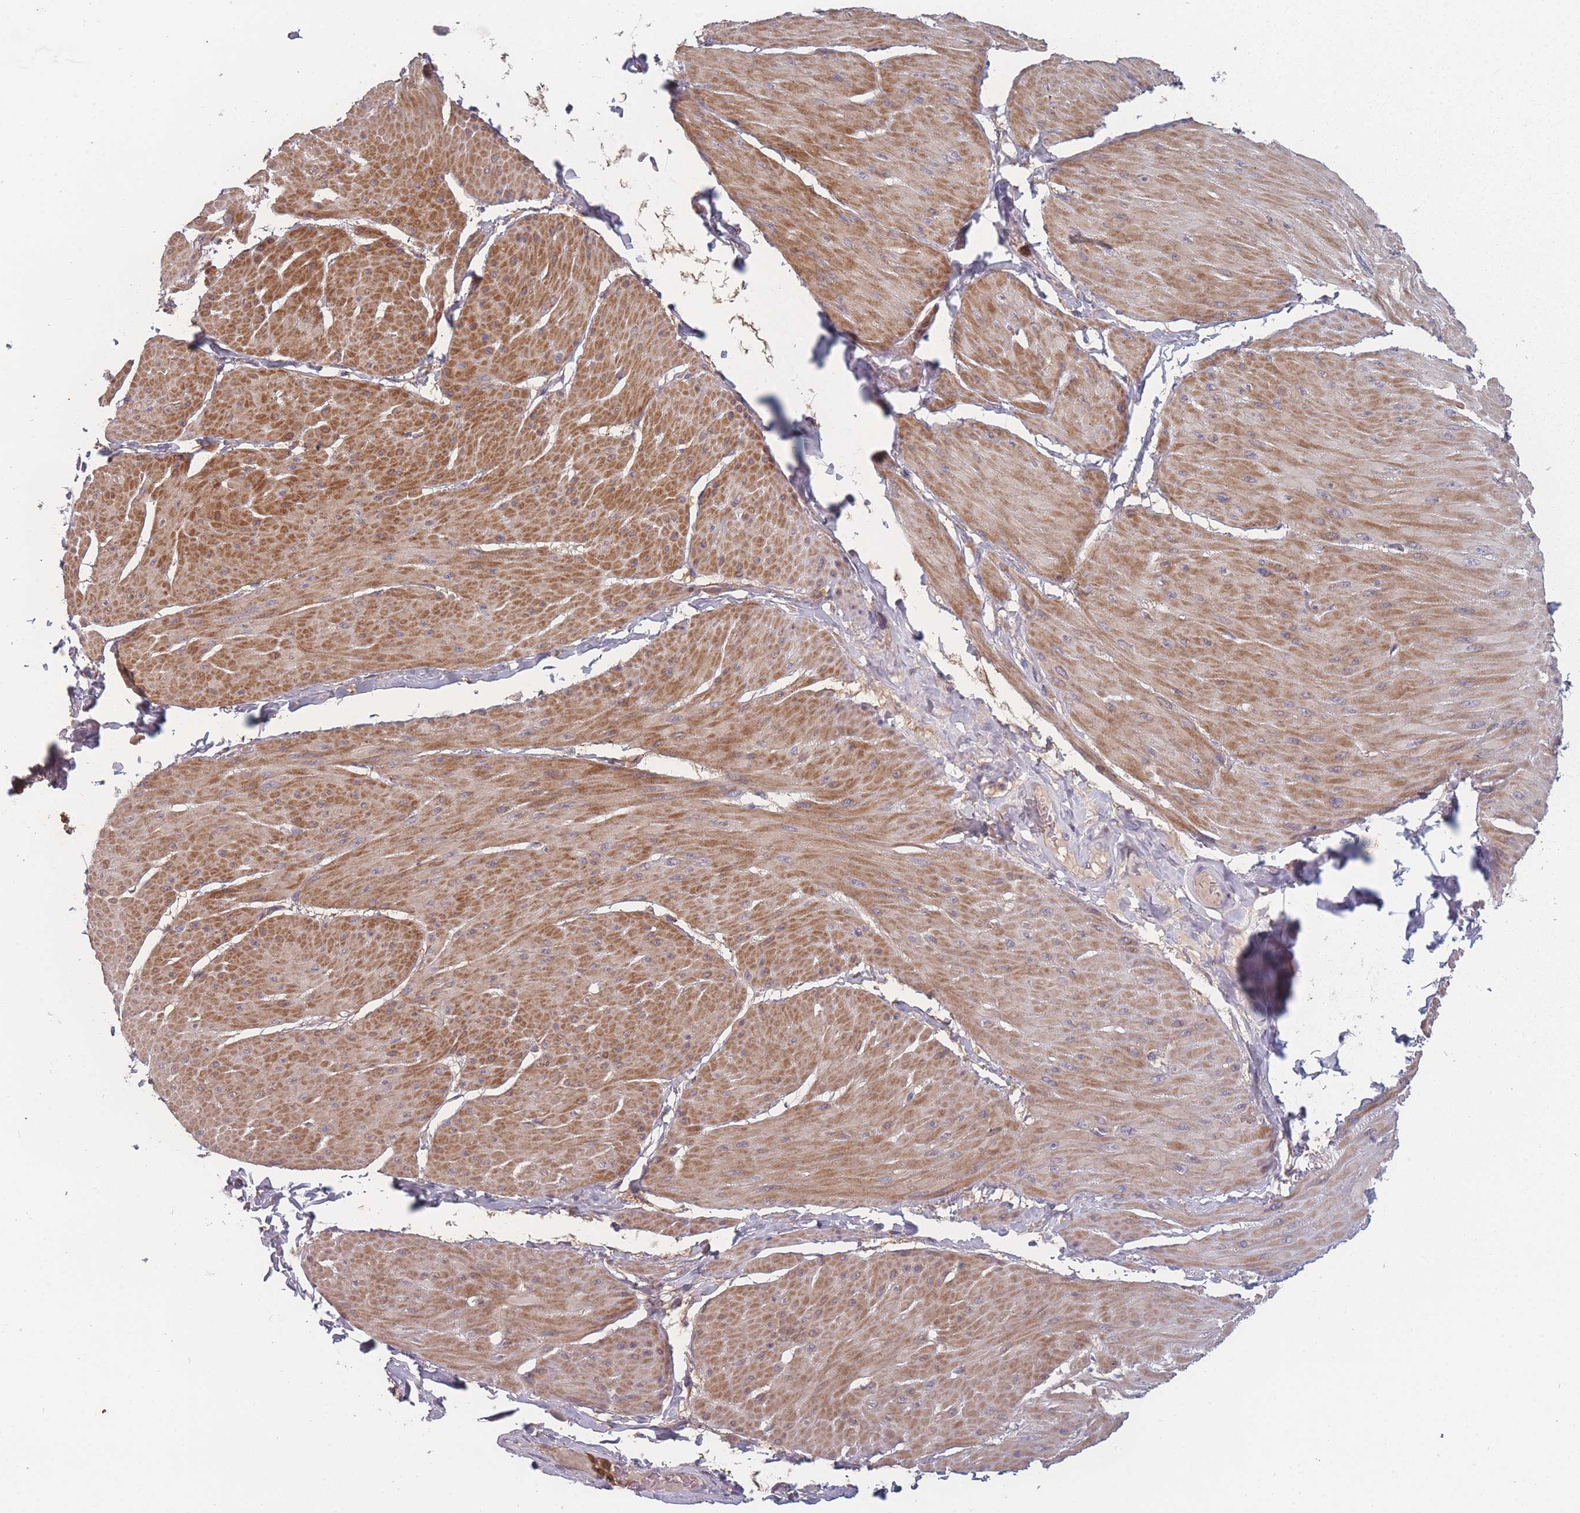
{"staining": {"intensity": "moderate", "quantity": "25%-75%", "location": "cytoplasmic/membranous"}, "tissue": "smooth muscle", "cell_type": "Smooth muscle cells", "image_type": "normal", "snomed": [{"axis": "morphology", "description": "Urothelial carcinoma, High grade"}, {"axis": "topography", "description": "Urinary bladder"}], "caption": "Protein expression analysis of unremarkable human smooth muscle reveals moderate cytoplasmic/membranous expression in approximately 25%-75% of smooth muscle cells. Using DAB (3,3'-diaminobenzidine) (brown) and hematoxylin (blue) stains, captured at high magnification using brightfield microscopy.", "gene": "BST1", "patient": {"sex": "male", "age": 46}}